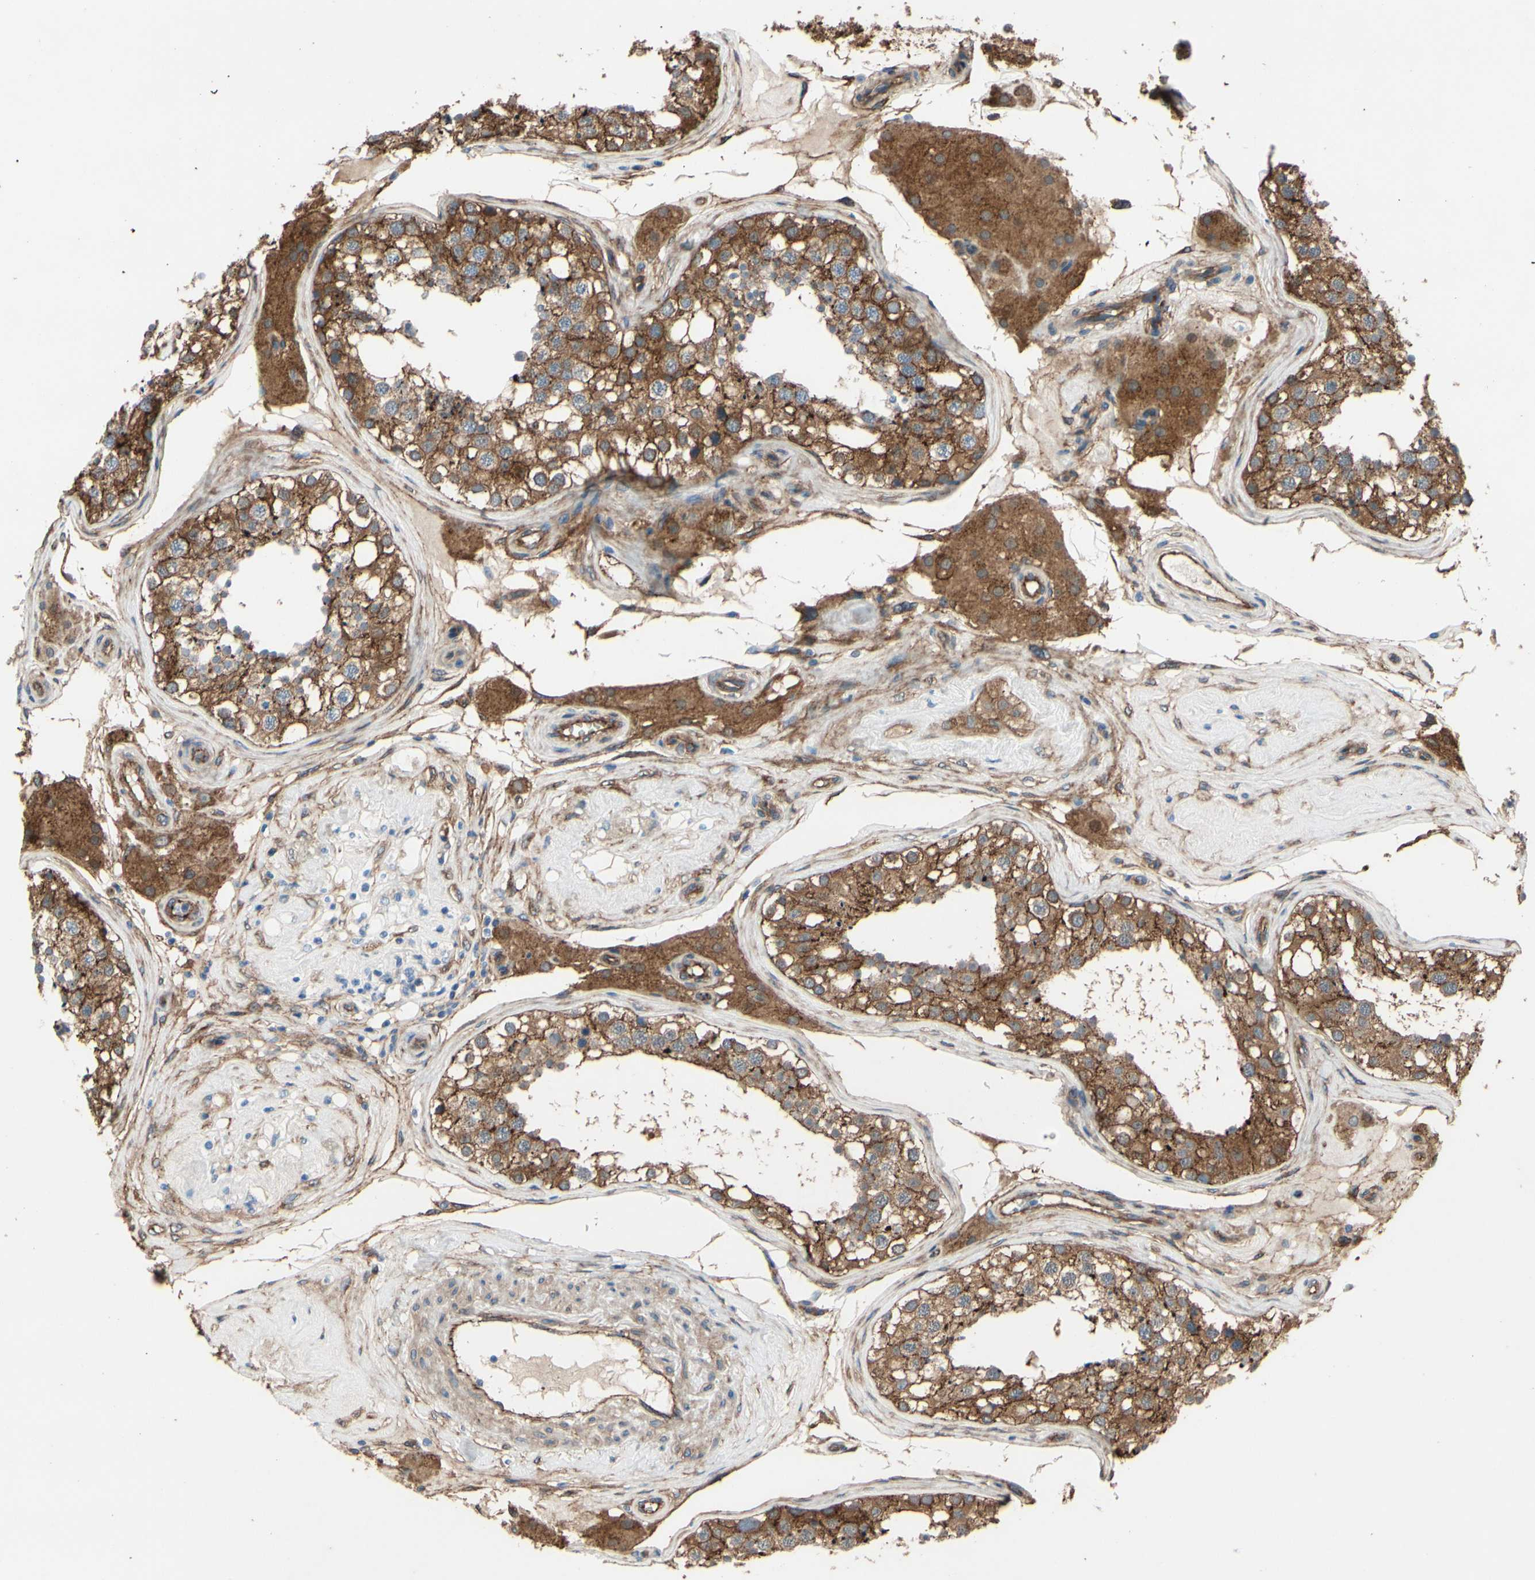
{"staining": {"intensity": "moderate", "quantity": ">75%", "location": "cytoplasmic/membranous"}, "tissue": "testis", "cell_type": "Cells in seminiferous ducts", "image_type": "normal", "snomed": [{"axis": "morphology", "description": "Normal tissue, NOS"}, {"axis": "topography", "description": "Testis"}], "caption": "Immunohistochemistry (DAB (3,3'-diaminobenzidine)) staining of benign human testis demonstrates moderate cytoplasmic/membranous protein expression in approximately >75% of cells in seminiferous ducts.", "gene": "CTTNBP2", "patient": {"sex": "male", "age": 68}}